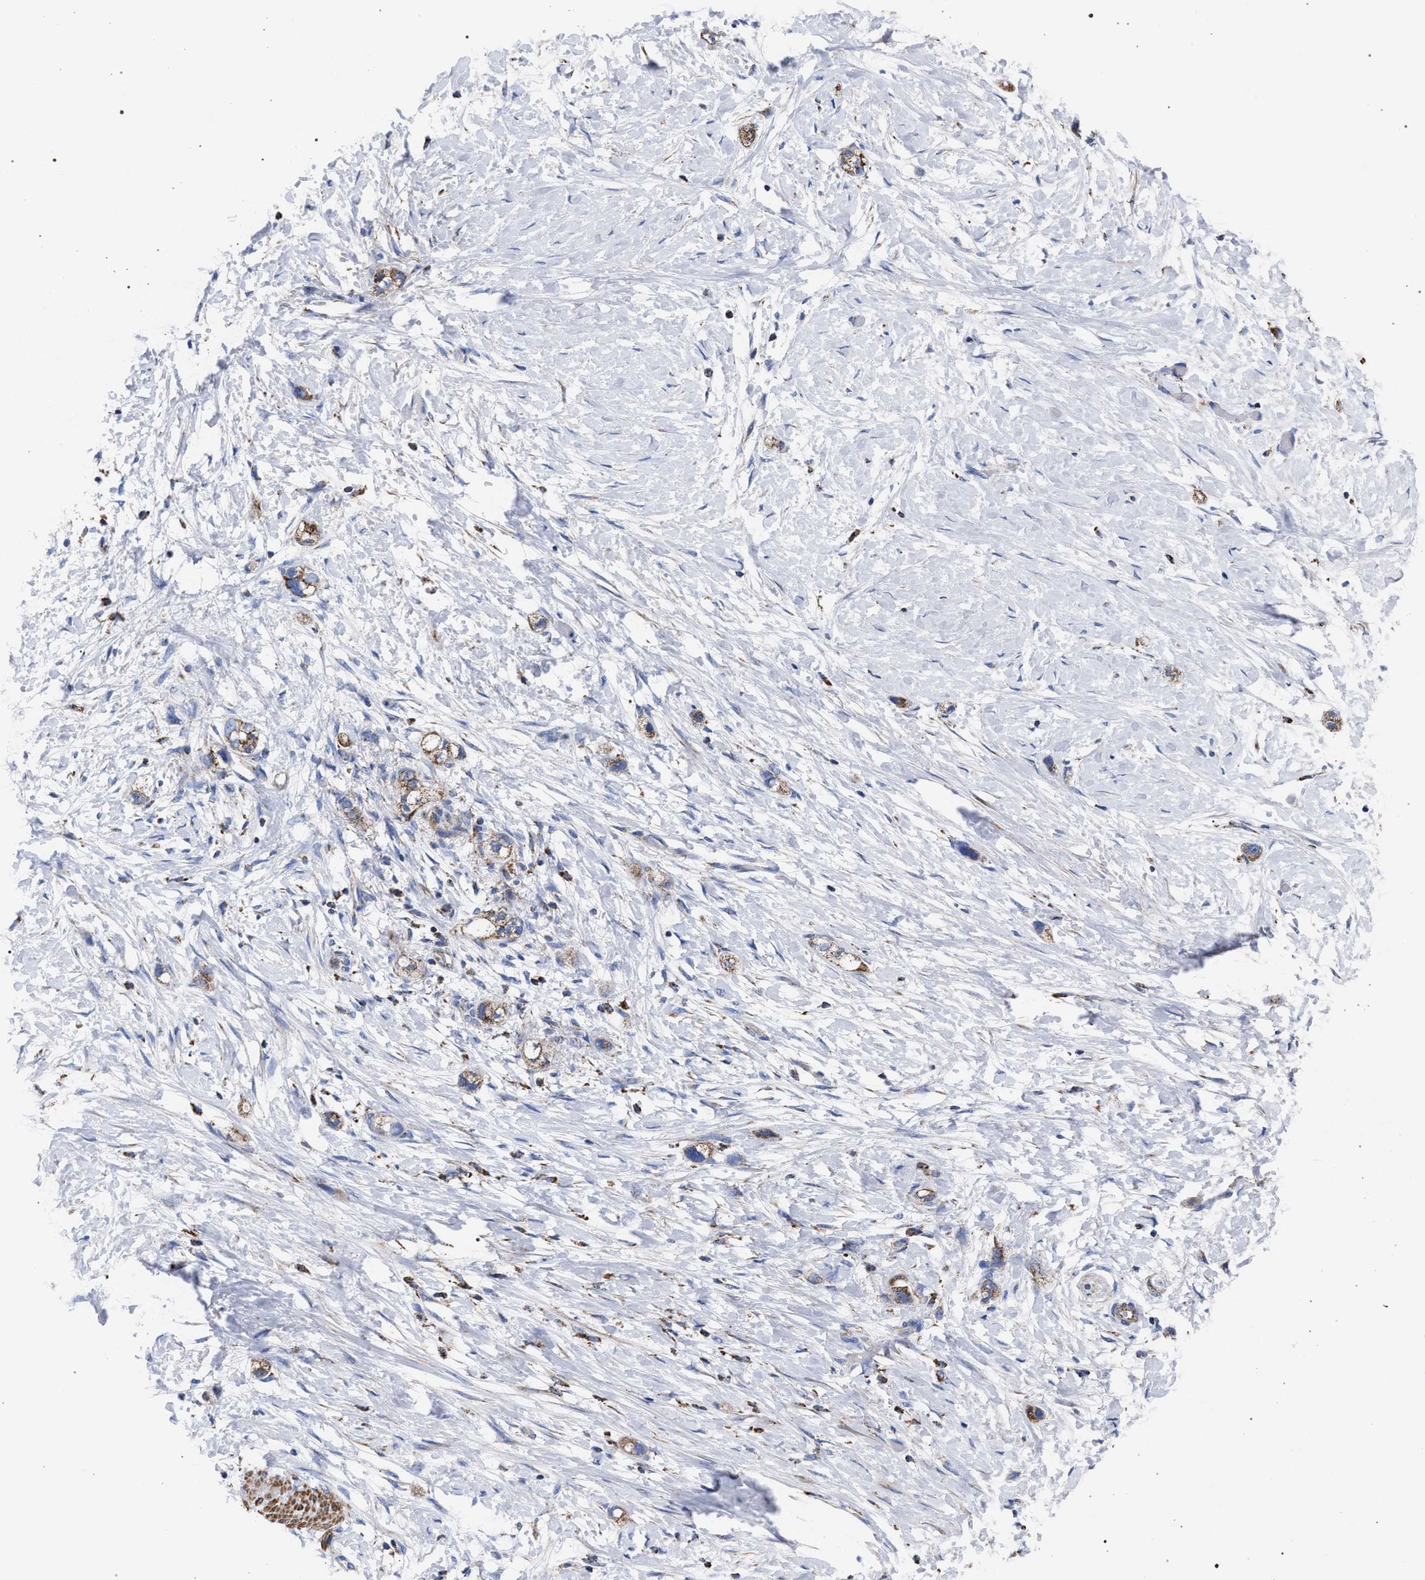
{"staining": {"intensity": "weak", "quantity": ">75%", "location": "cytoplasmic/membranous"}, "tissue": "stomach cancer", "cell_type": "Tumor cells", "image_type": "cancer", "snomed": [{"axis": "morphology", "description": "Adenocarcinoma, NOS"}, {"axis": "topography", "description": "Stomach"}, {"axis": "topography", "description": "Stomach, lower"}], "caption": "A brown stain labels weak cytoplasmic/membranous positivity of a protein in stomach cancer tumor cells. The protein is stained brown, and the nuclei are stained in blue (DAB (3,3'-diaminobenzidine) IHC with brightfield microscopy, high magnification).", "gene": "ACADS", "patient": {"sex": "female", "age": 48}}